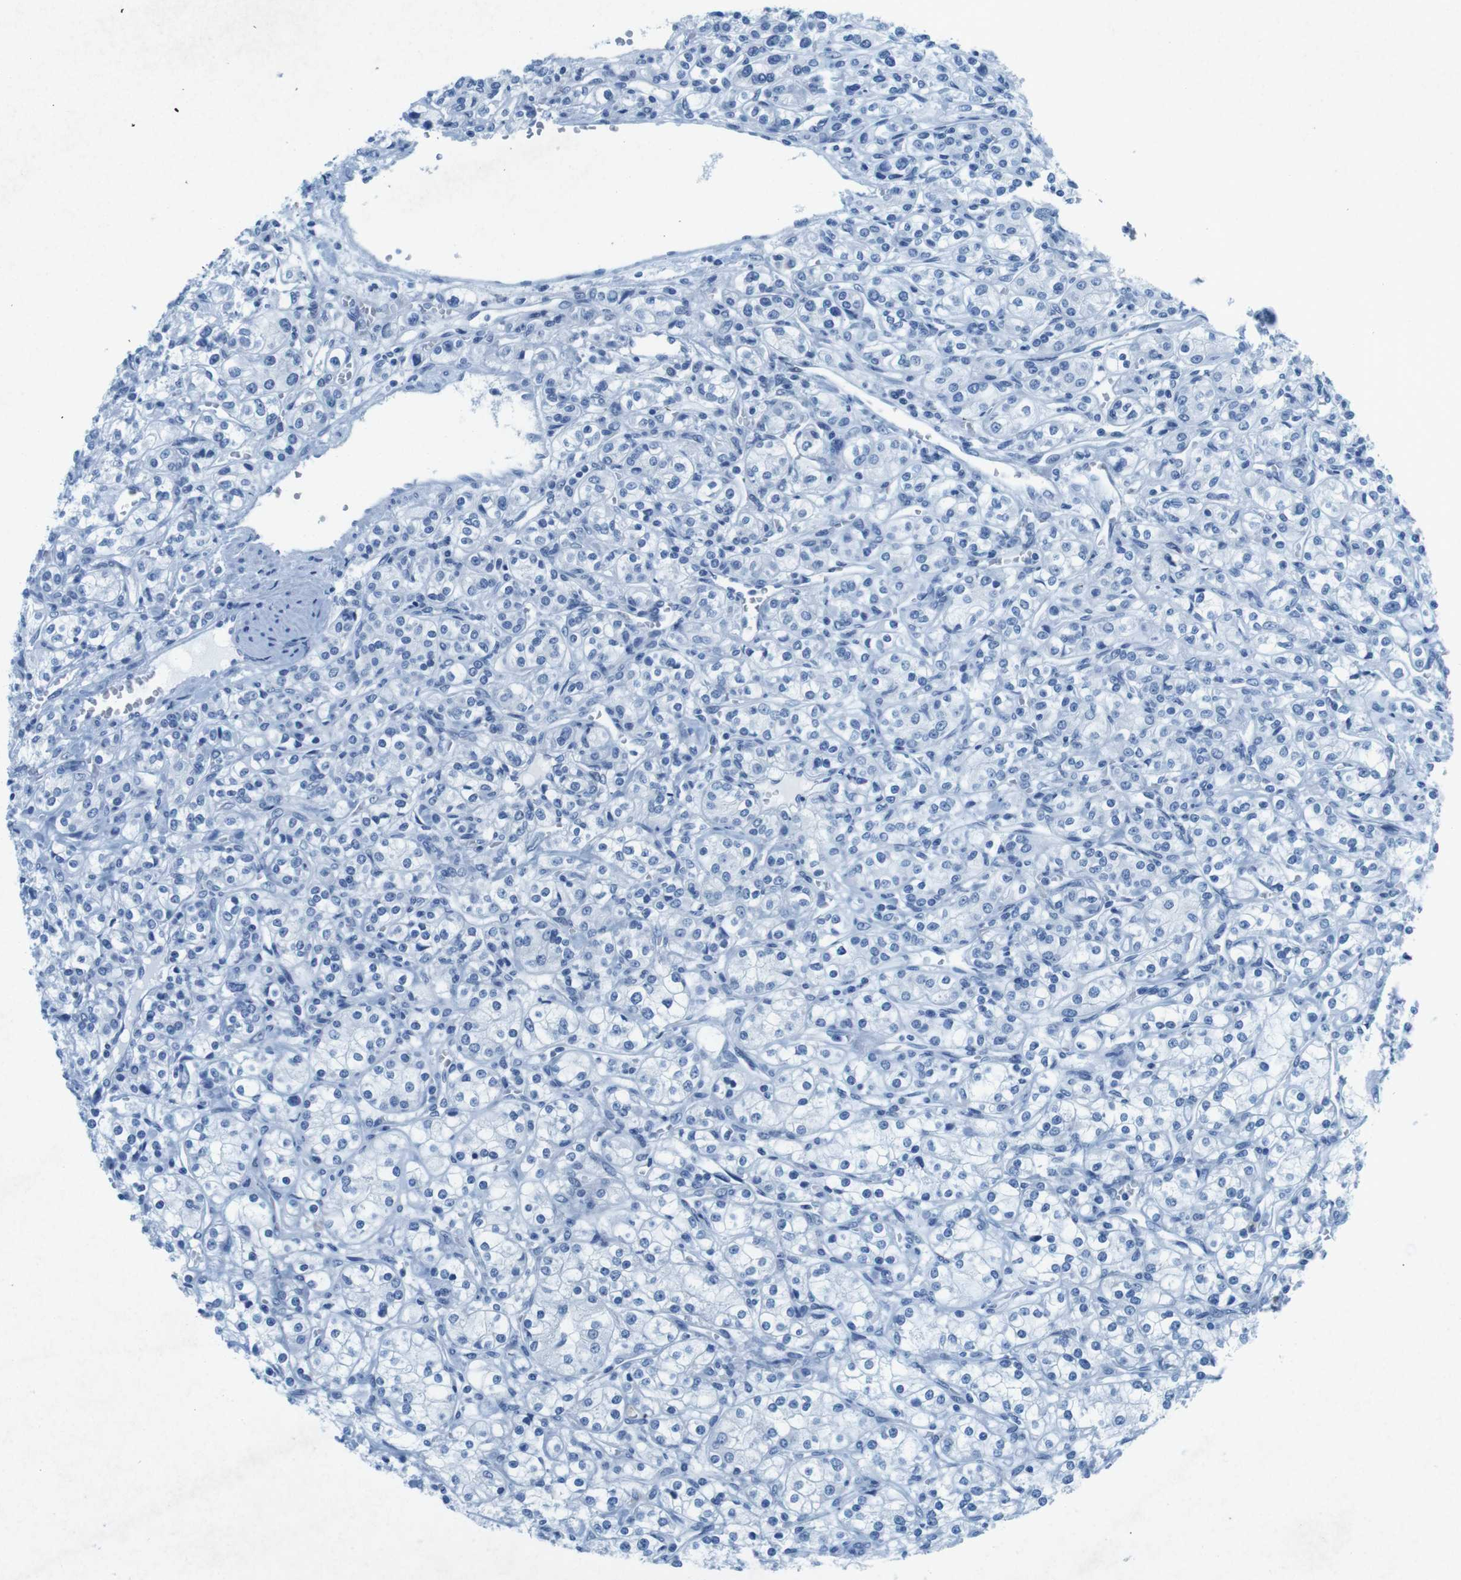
{"staining": {"intensity": "negative", "quantity": "none", "location": "none"}, "tissue": "renal cancer", "cell_type": "Tumor cells", "image_type": "cancer", "snomed": [{"axis": "morphology", "description": "Adenocarcinoma, NOS"}, {"axis": "topography", "description": "Kidney"}], "caption": "Immunohistochemical staining of human renal cancer reveals no significant expression in tumor cells.", "gene": "CTAG1B", "patient": {"sex": "male", "age": 77}}